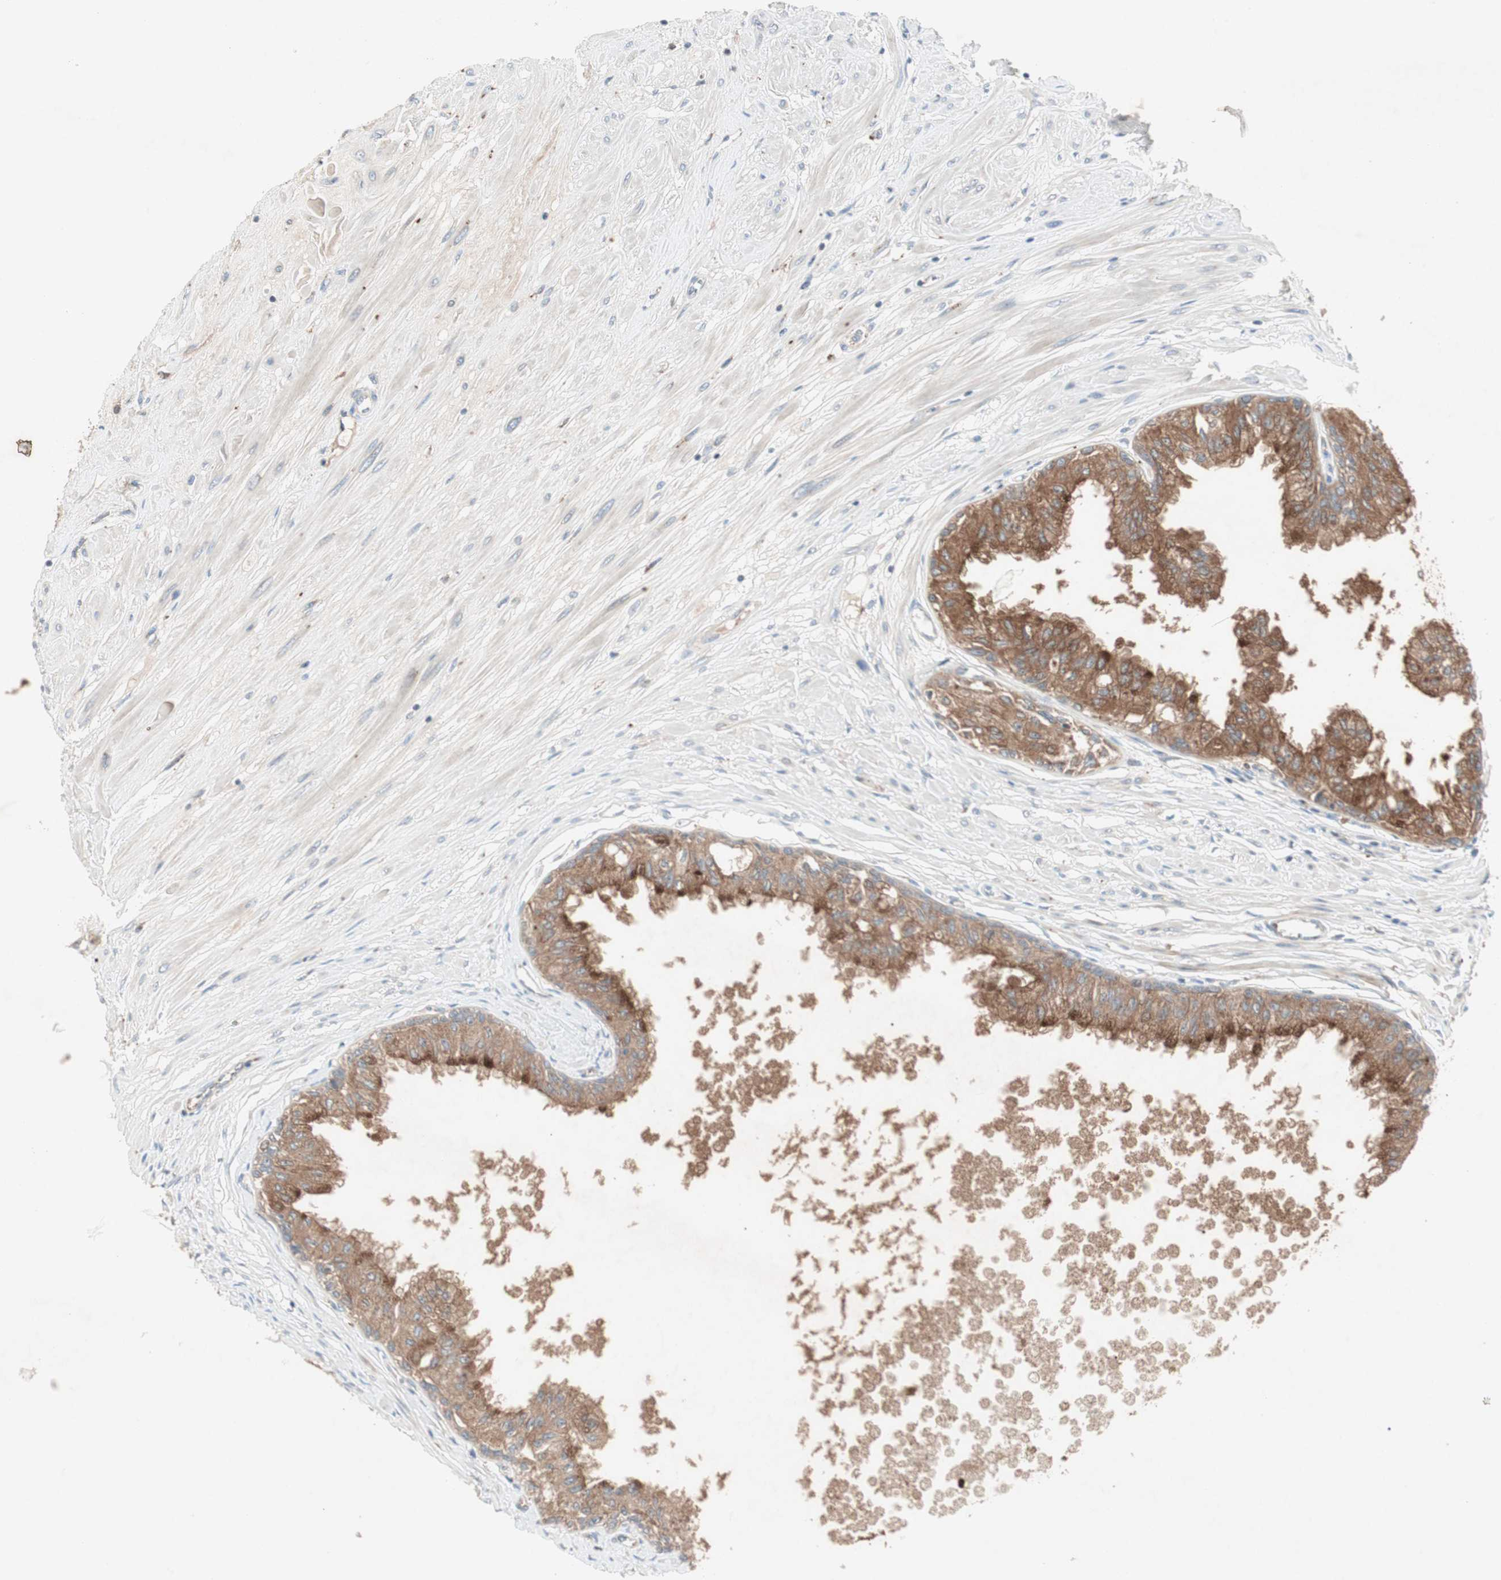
{"staining": {"intensity": "strong", "quantity": ">75%", "location": "cytoplasmic/membranous"}, "tissue": "prostate", "cell_type": "Glandular cells", "image_type": "normal", "snomed": [{"axis": "morphology", "description": "Normal tissue, NOS"}, {"axis": "topography", "description": "Prostate"}, {"axis": "topography", "description": "Seminal veicle"}], "caption": "The micrograph demonstrates staining of unremarkable prostate, revealing strong cytoplasmic/membranous protein positivity (brown color) within glandular cells.", "gene": "FGFR4", "patient": {"sex": "male", "age": 60}}